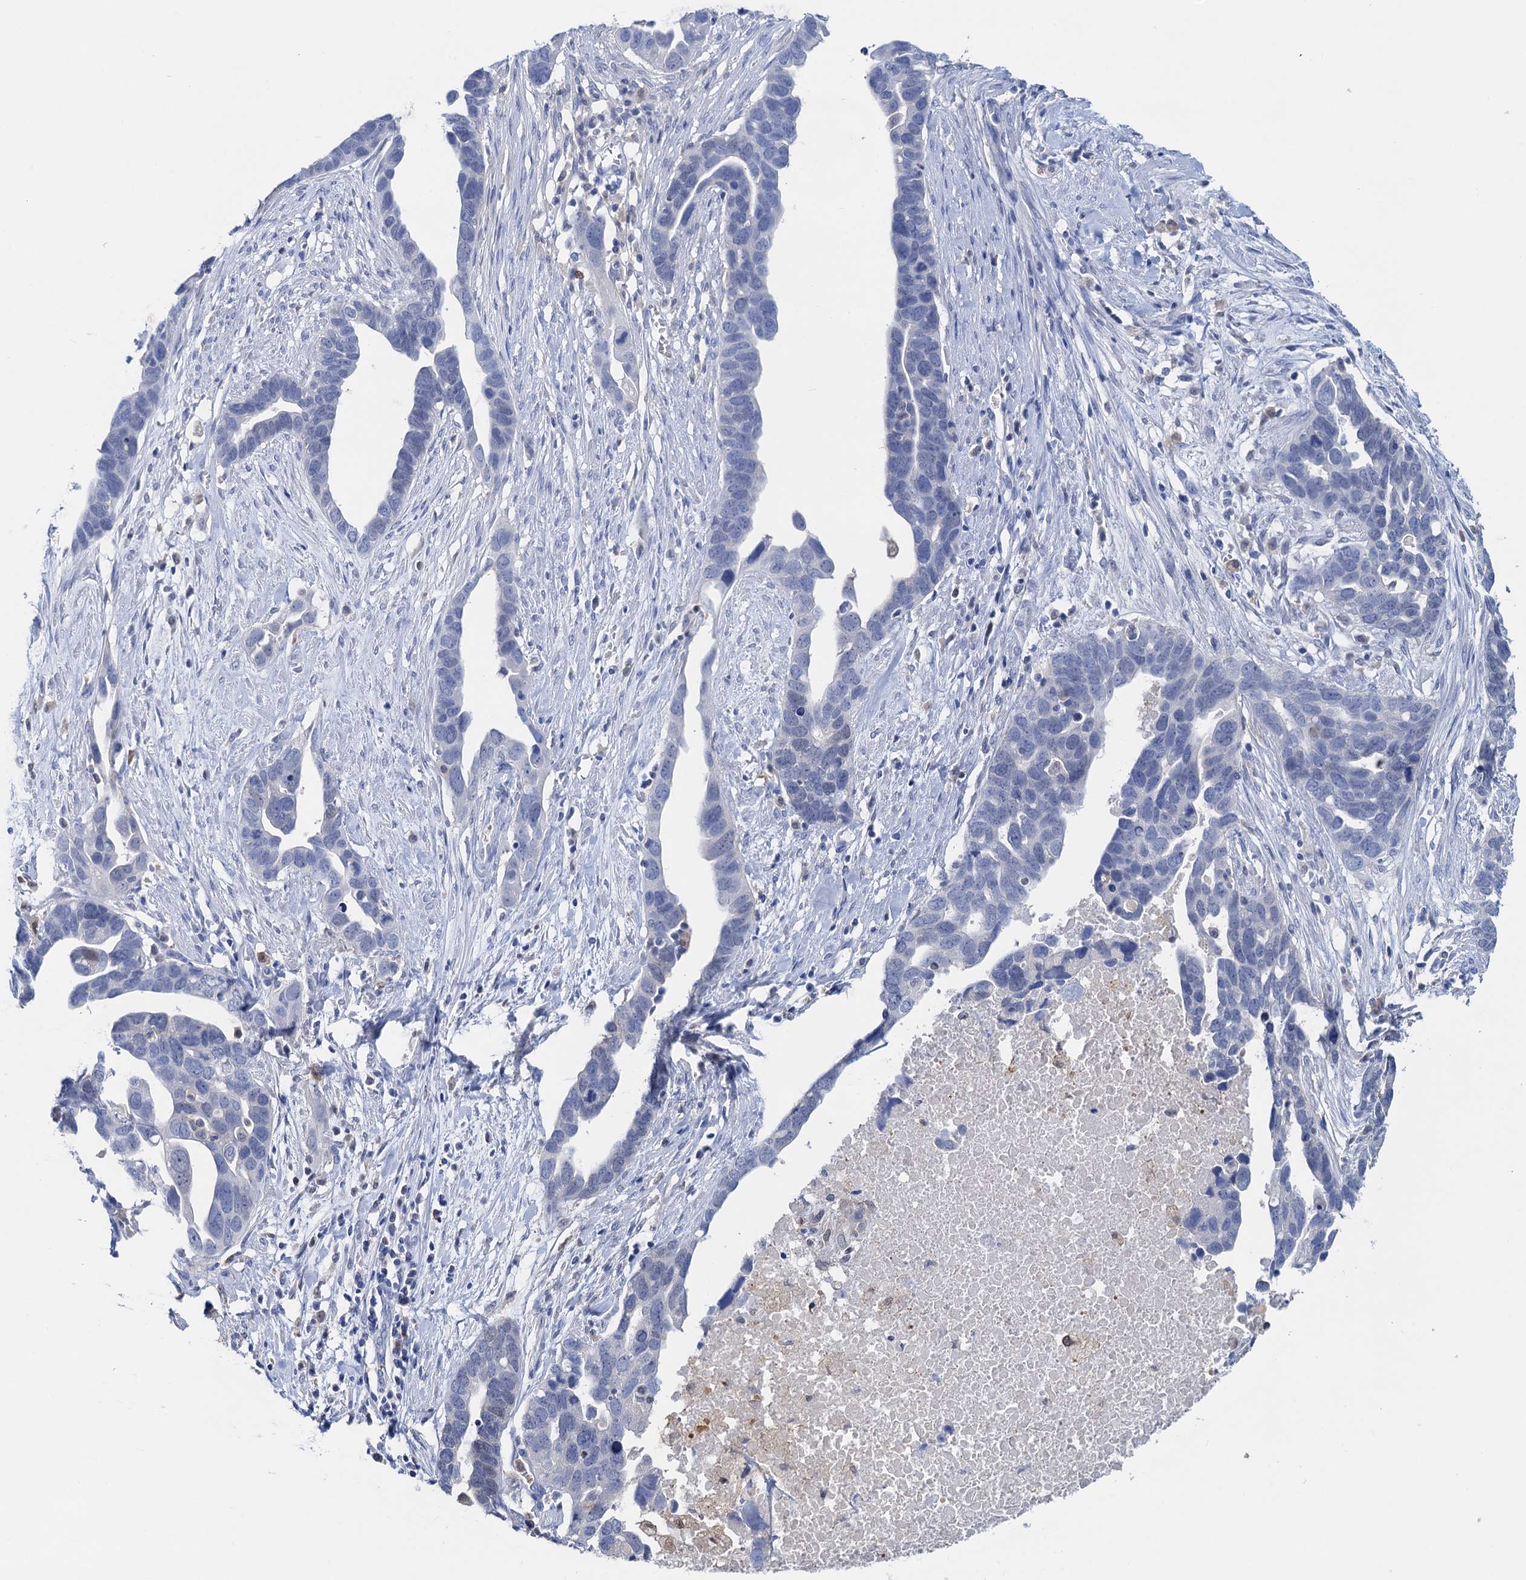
{"staining": {"intensity": "negative", "quantity": "none", "location": "none"}, "tissue": "ovarian cancer", "cell_type": "Tumor cells", "image_type": "cancer", "snomed": [{"axis": "morphology", "description": "Cystadenocarcinoma, serous, NOS"}, {"axis": "topography", "description": "Ovary"}], "caption": "Ovarian cancer (serous cystadenocarcinoma) stained for a protein using immunohistochemistry (IHC) demonstrates no staining tumor cells.", "gene": "FAH", "patient": {"sex": "female", "age": 54}}